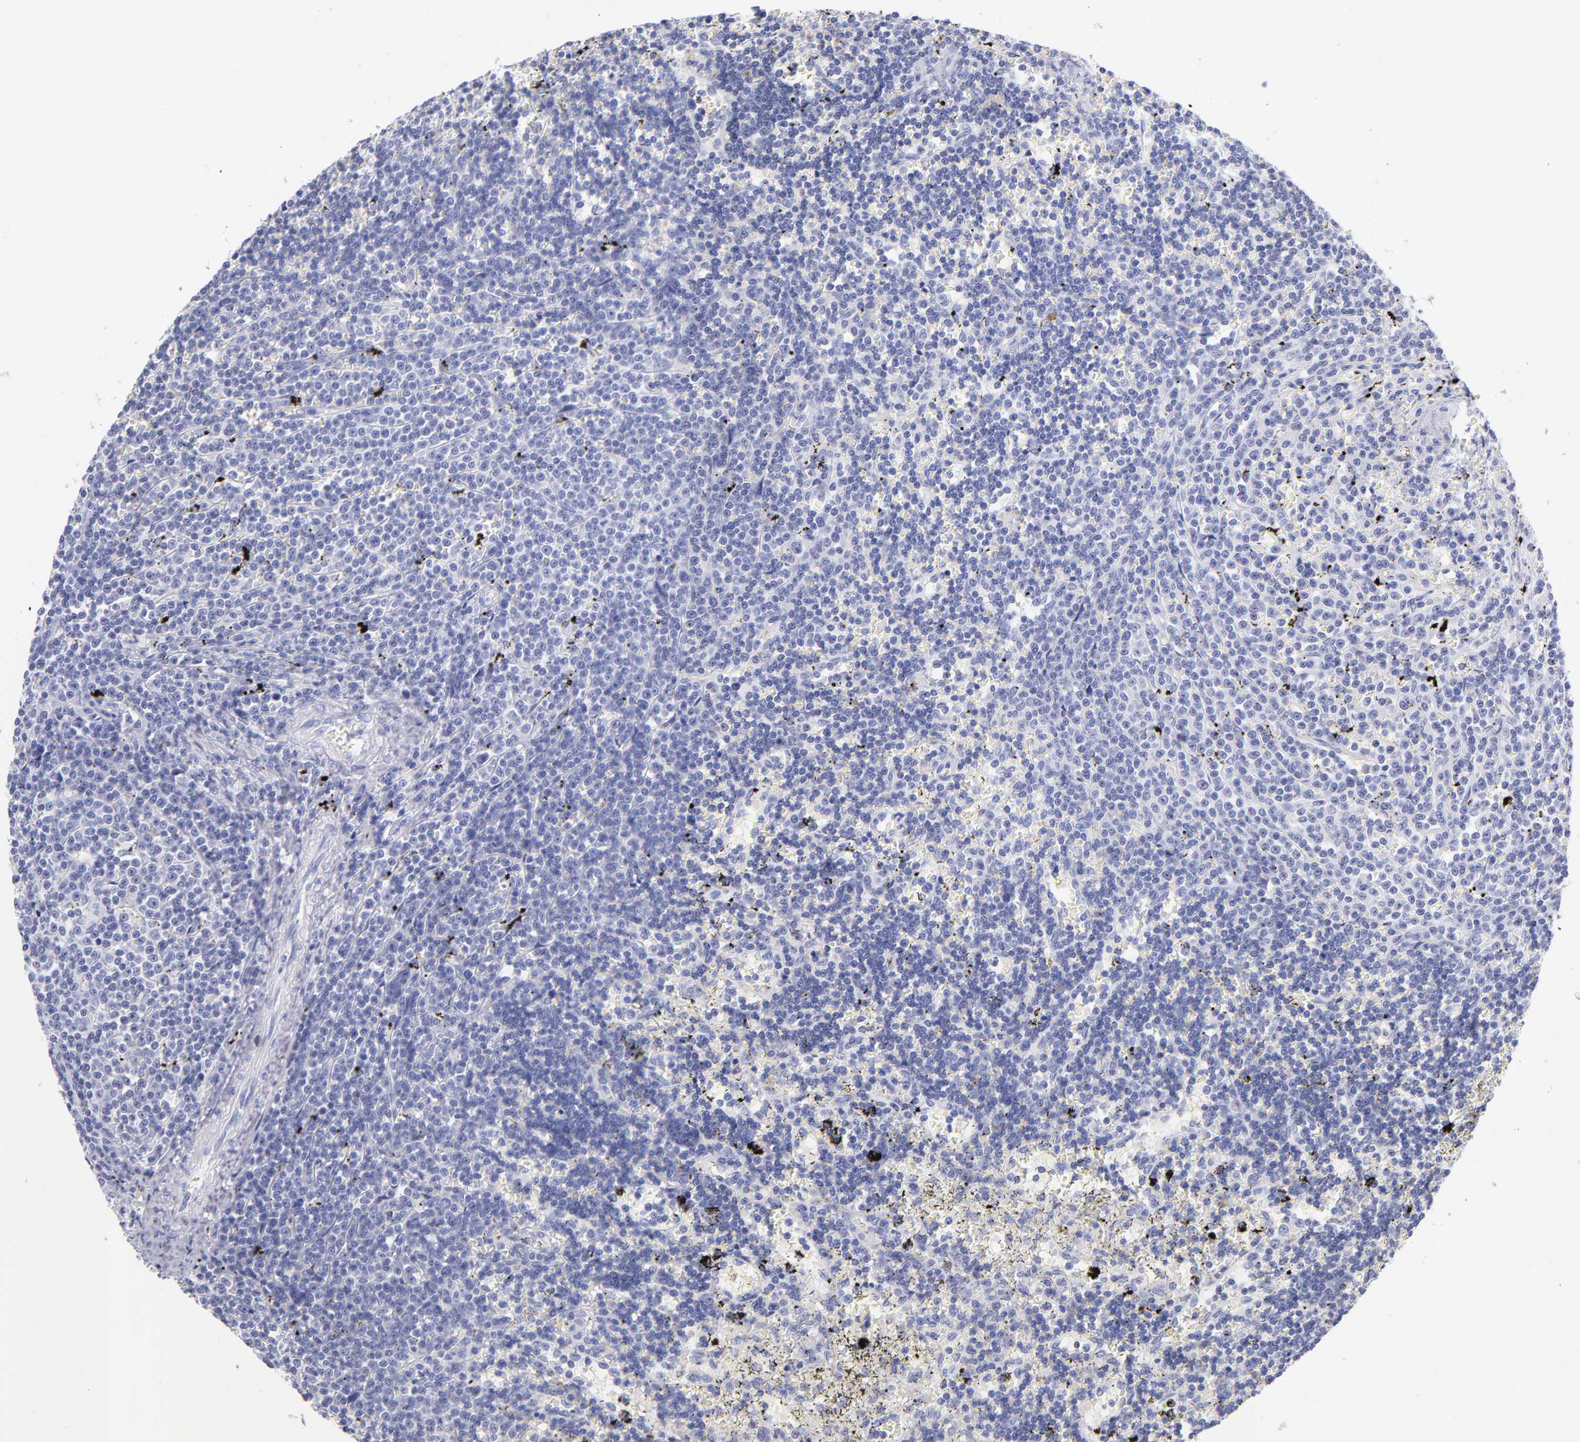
{"staining": {"intensity": "negative", "quantity": "none", "location": "none"}, "tissue": "lymphoma", "cell_type": "Tumor cells", "image_type": "cancer", "snomed": [{"axis": "morphology", "description": "Malignant lymphoma, non-Hodgkin's type, Low grade"}, {"axis": "topography", "description": "Spleen"}], "caption": "Immunohistochemical staining of lymphoma shows no significant positivity in tumor cells.", "gene": "SCGN", "patient": {"sex": "male", "age": 60}}